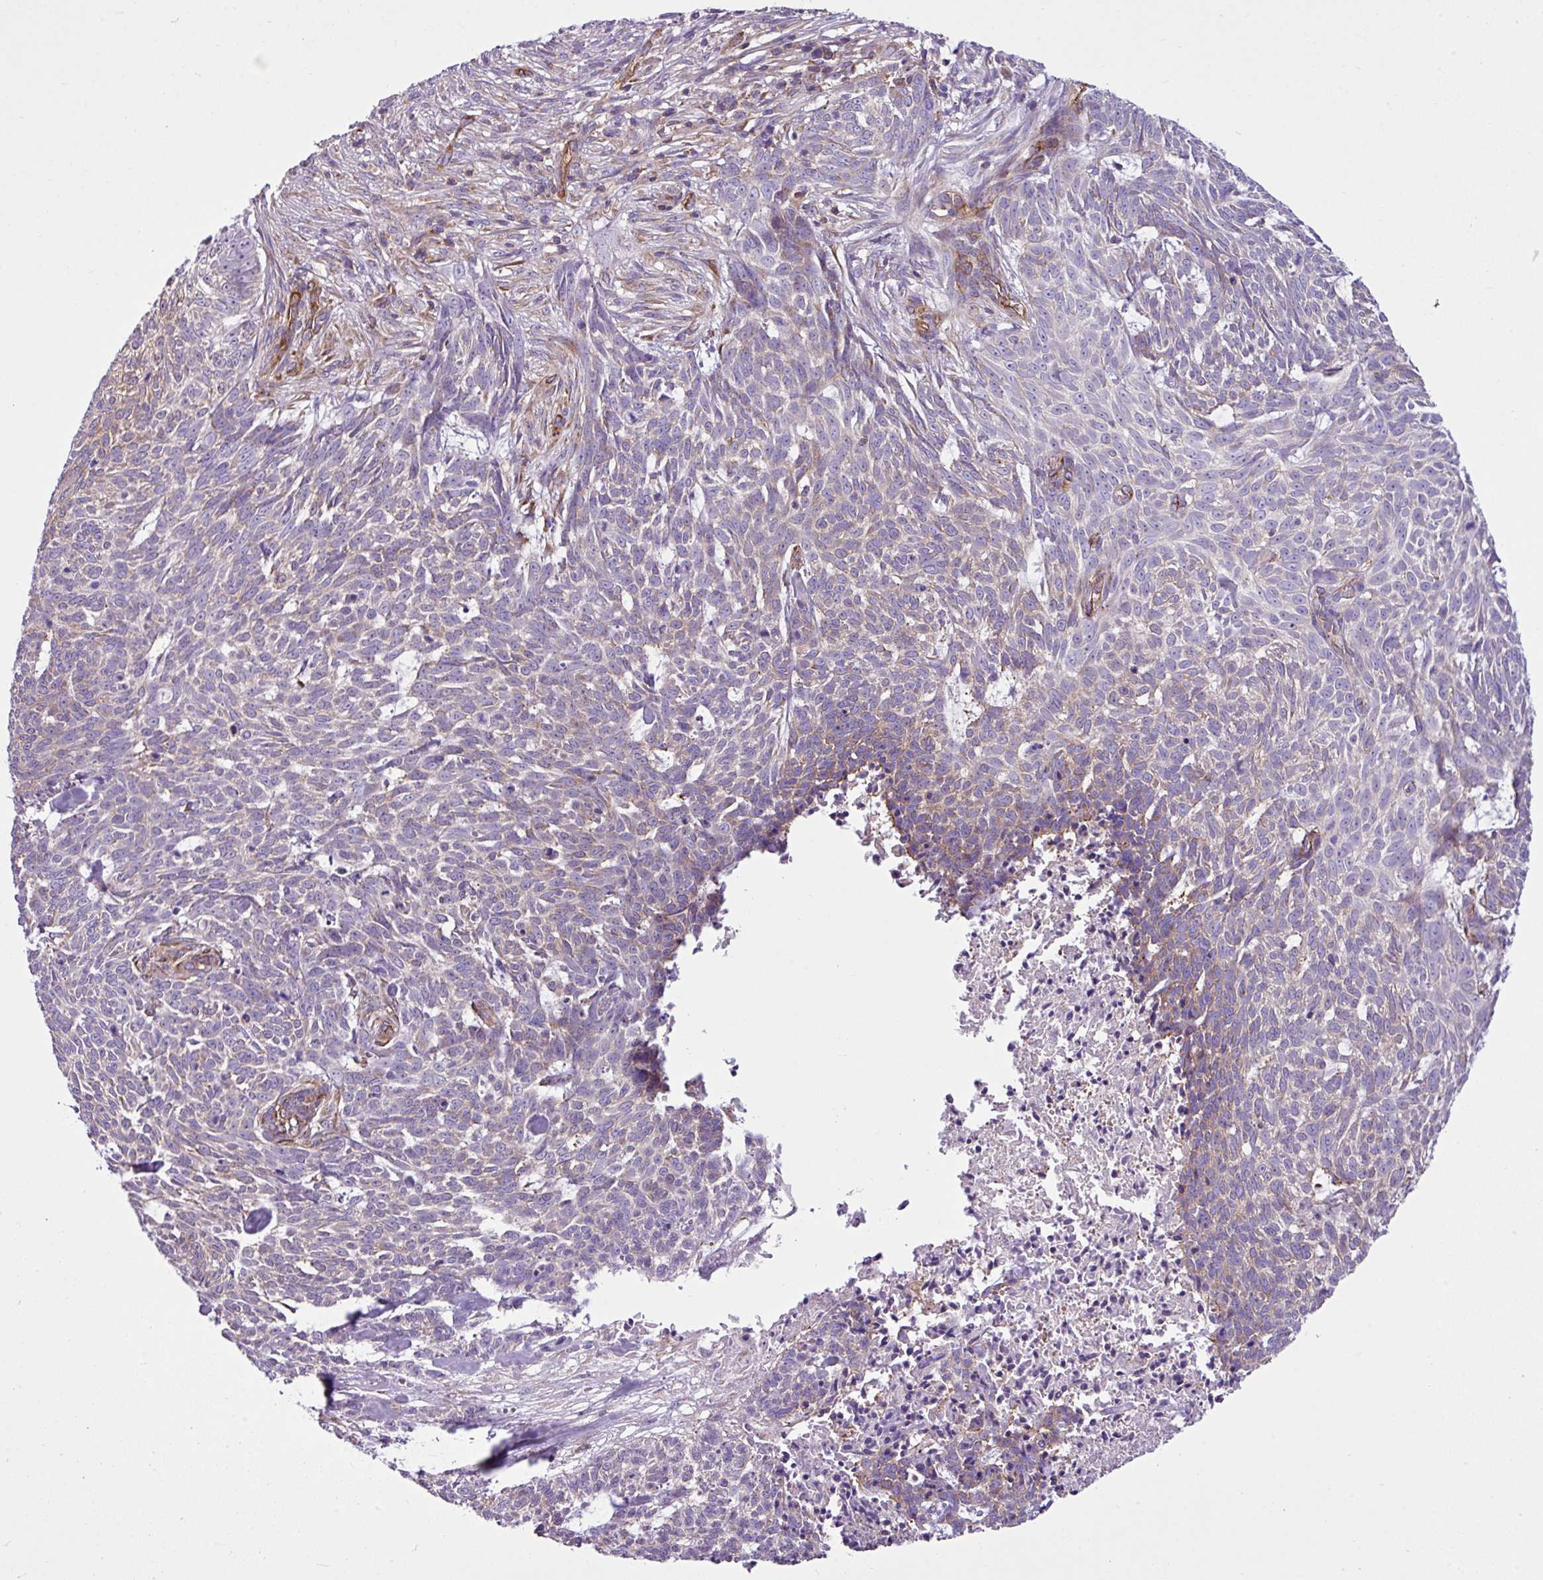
{"staining": {"intensity": "negative", "quantity": "none", "location": "none"}, "tissue": "skin cancer", "cell_type": "Tumor cells", "image_type": "cancer", "snomed": [{"axis": "morphology", "description": "Basal cell carcinoma"}, {"axis": "topography", "description": "Skin"}], "caption": "Micrograph shows no significant protein expression in tumor cells of skin basal cell carcinoma.", "gene": "EME2", "patient": {"sex": "female", "age": 93}}